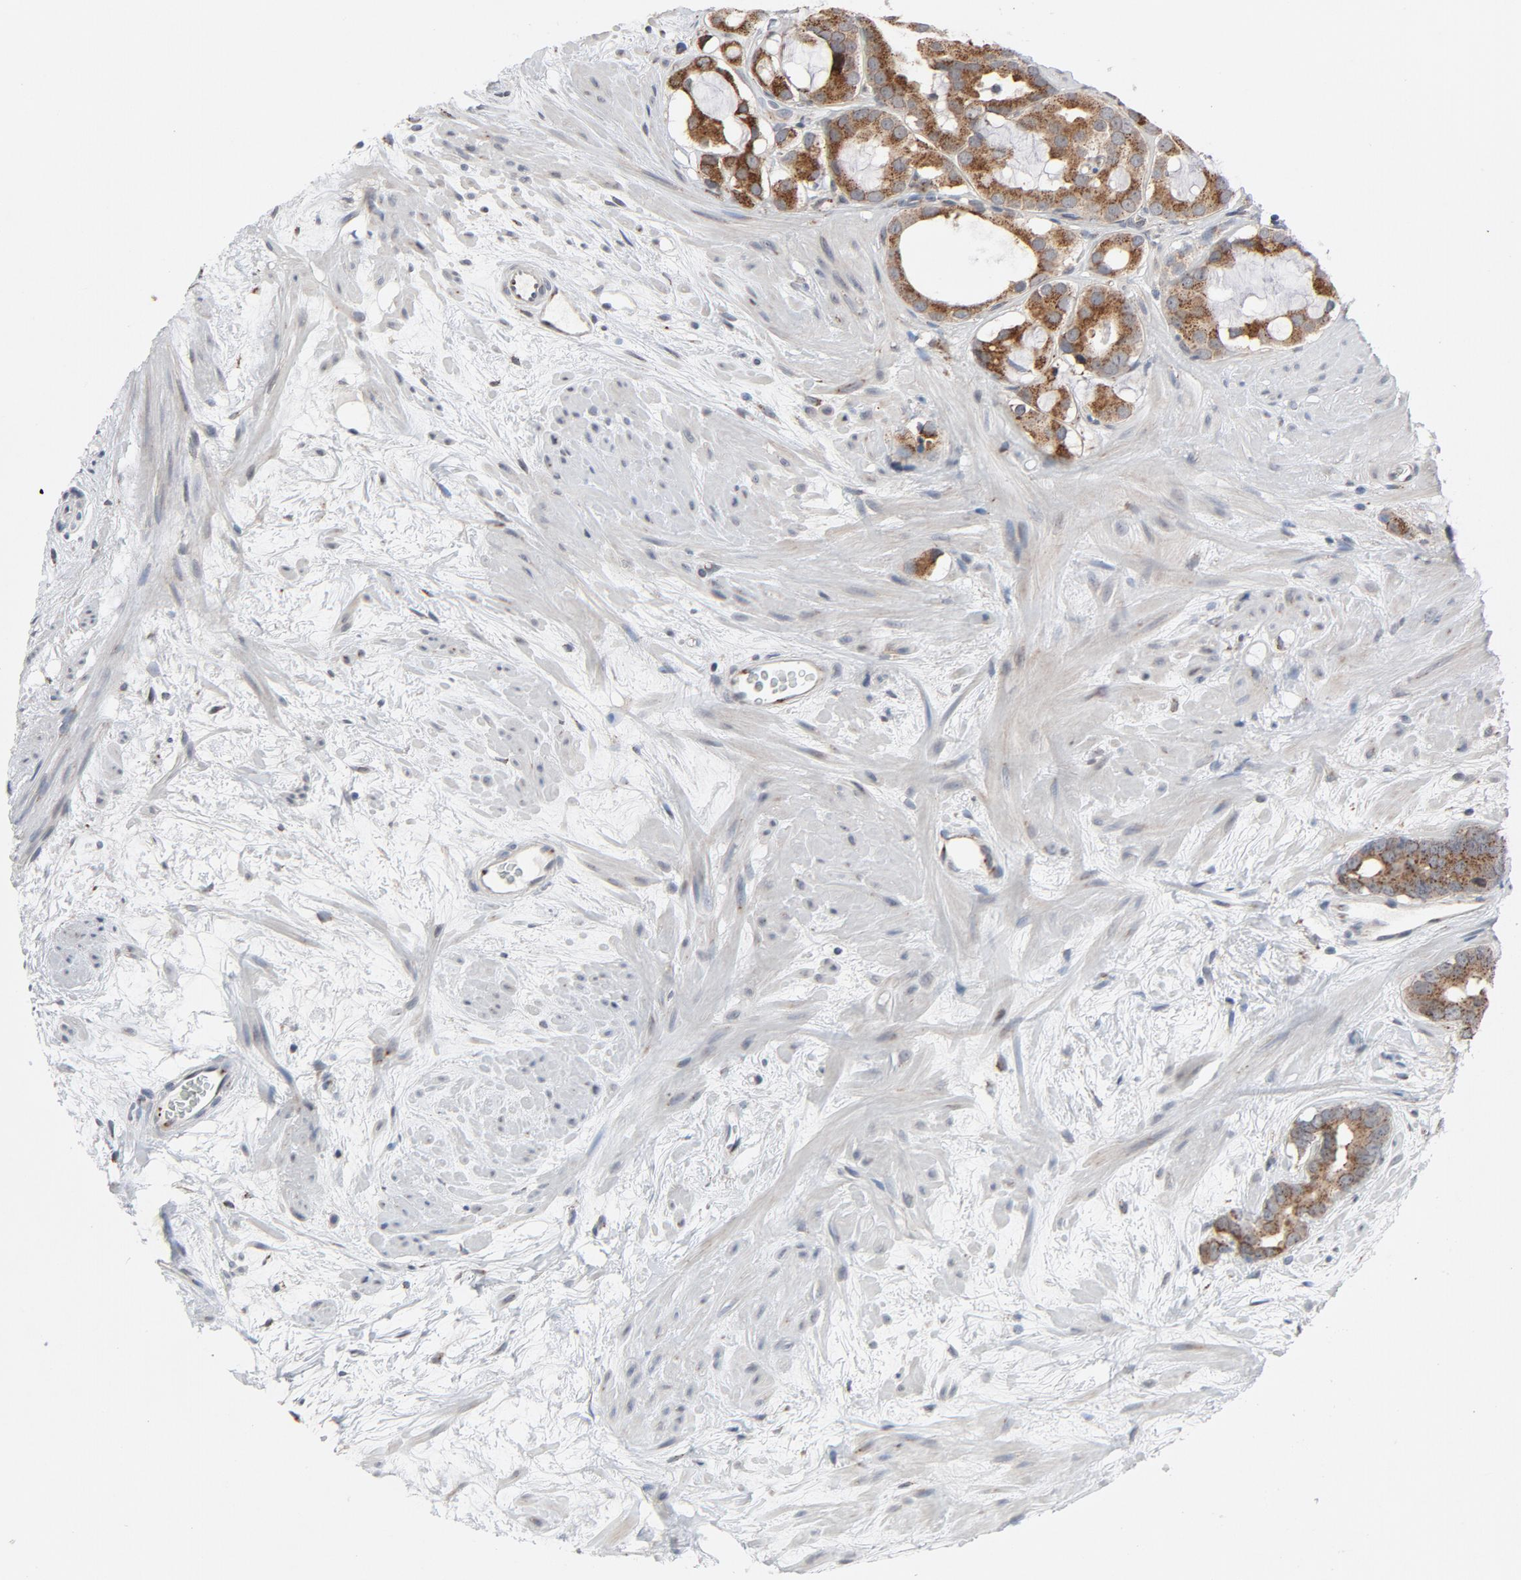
{"staining": {"intensity": "moderate", "quantity": ">75%", "location": "cytoplasmic/membranous"}, "tissue": "prostate cancer", "cell_type": "Tumor cells", "image_type": "cancer", "snomed": [{"axis": "morphology", "description": "Adenocarcinoma, Low grade"}, {"axis": "topography", "description": "Prostate"}], "caption": "Prostate adenocarcinoma (low-grade) stained for a protein demonstrates moderate cytoplasmic/membranous positivity in tumor cells.", "gene": "RPL12", "patient": {"sex": "male", "age": 57}}